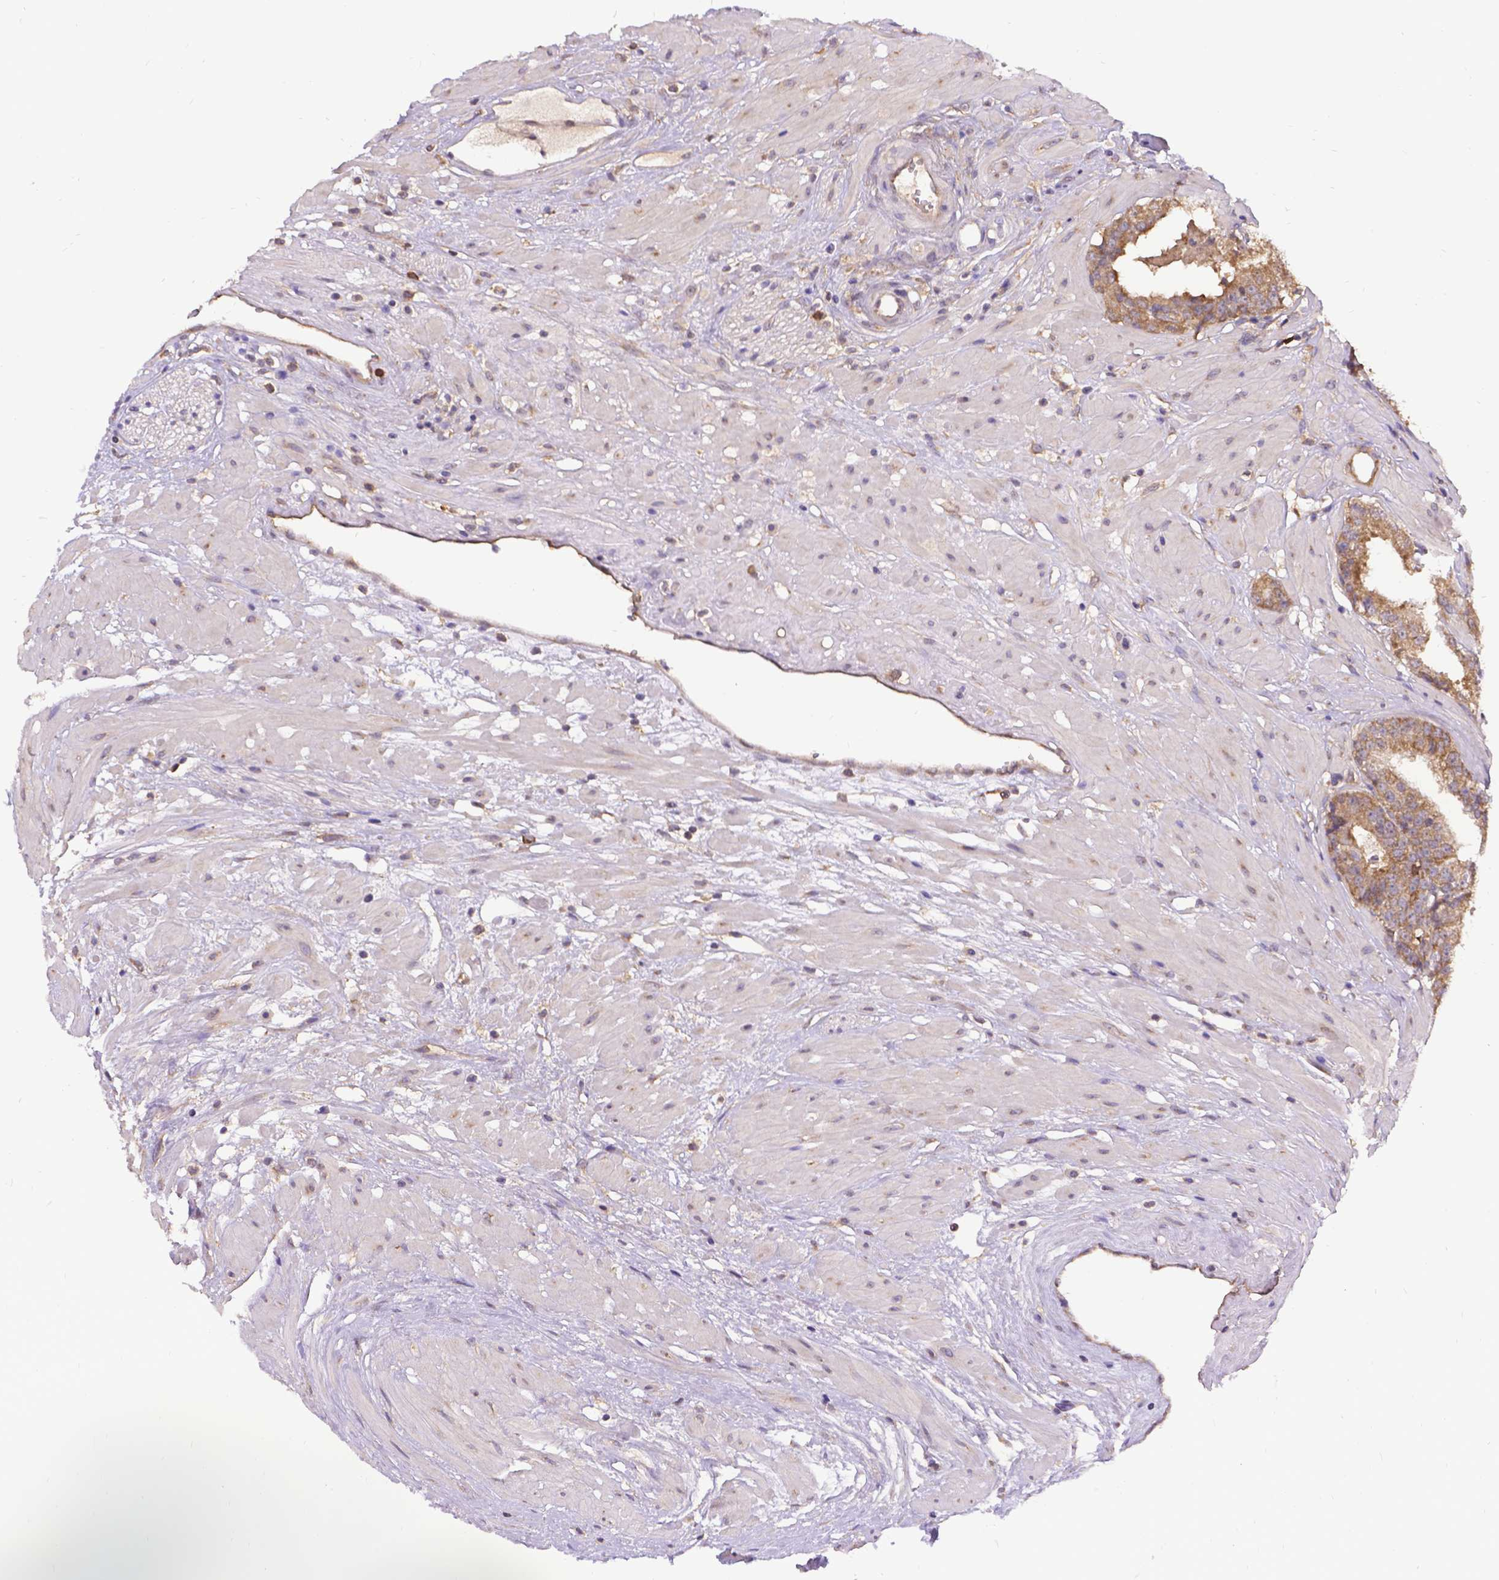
{"staining": {"intensity": "weak", "quantity": ">75%", "location": "cytoplasmic/membranous"}, "tissue": "prostate cancer", "cell_type": "Tumor cells", "image_type": "cancer", "snomed": [{"axis": "morphology", "description": "Adenocarcinoma, Low grade"}, {"axis": "topography", "description": "Prostate"}], "caption": "Human low-grade adenocarcinoma (prostate) stained with a protein marker exhibits weak staining in tumor cells.", "gene": "DENND6A", "patient": {"sex": "male", "age": 60}}